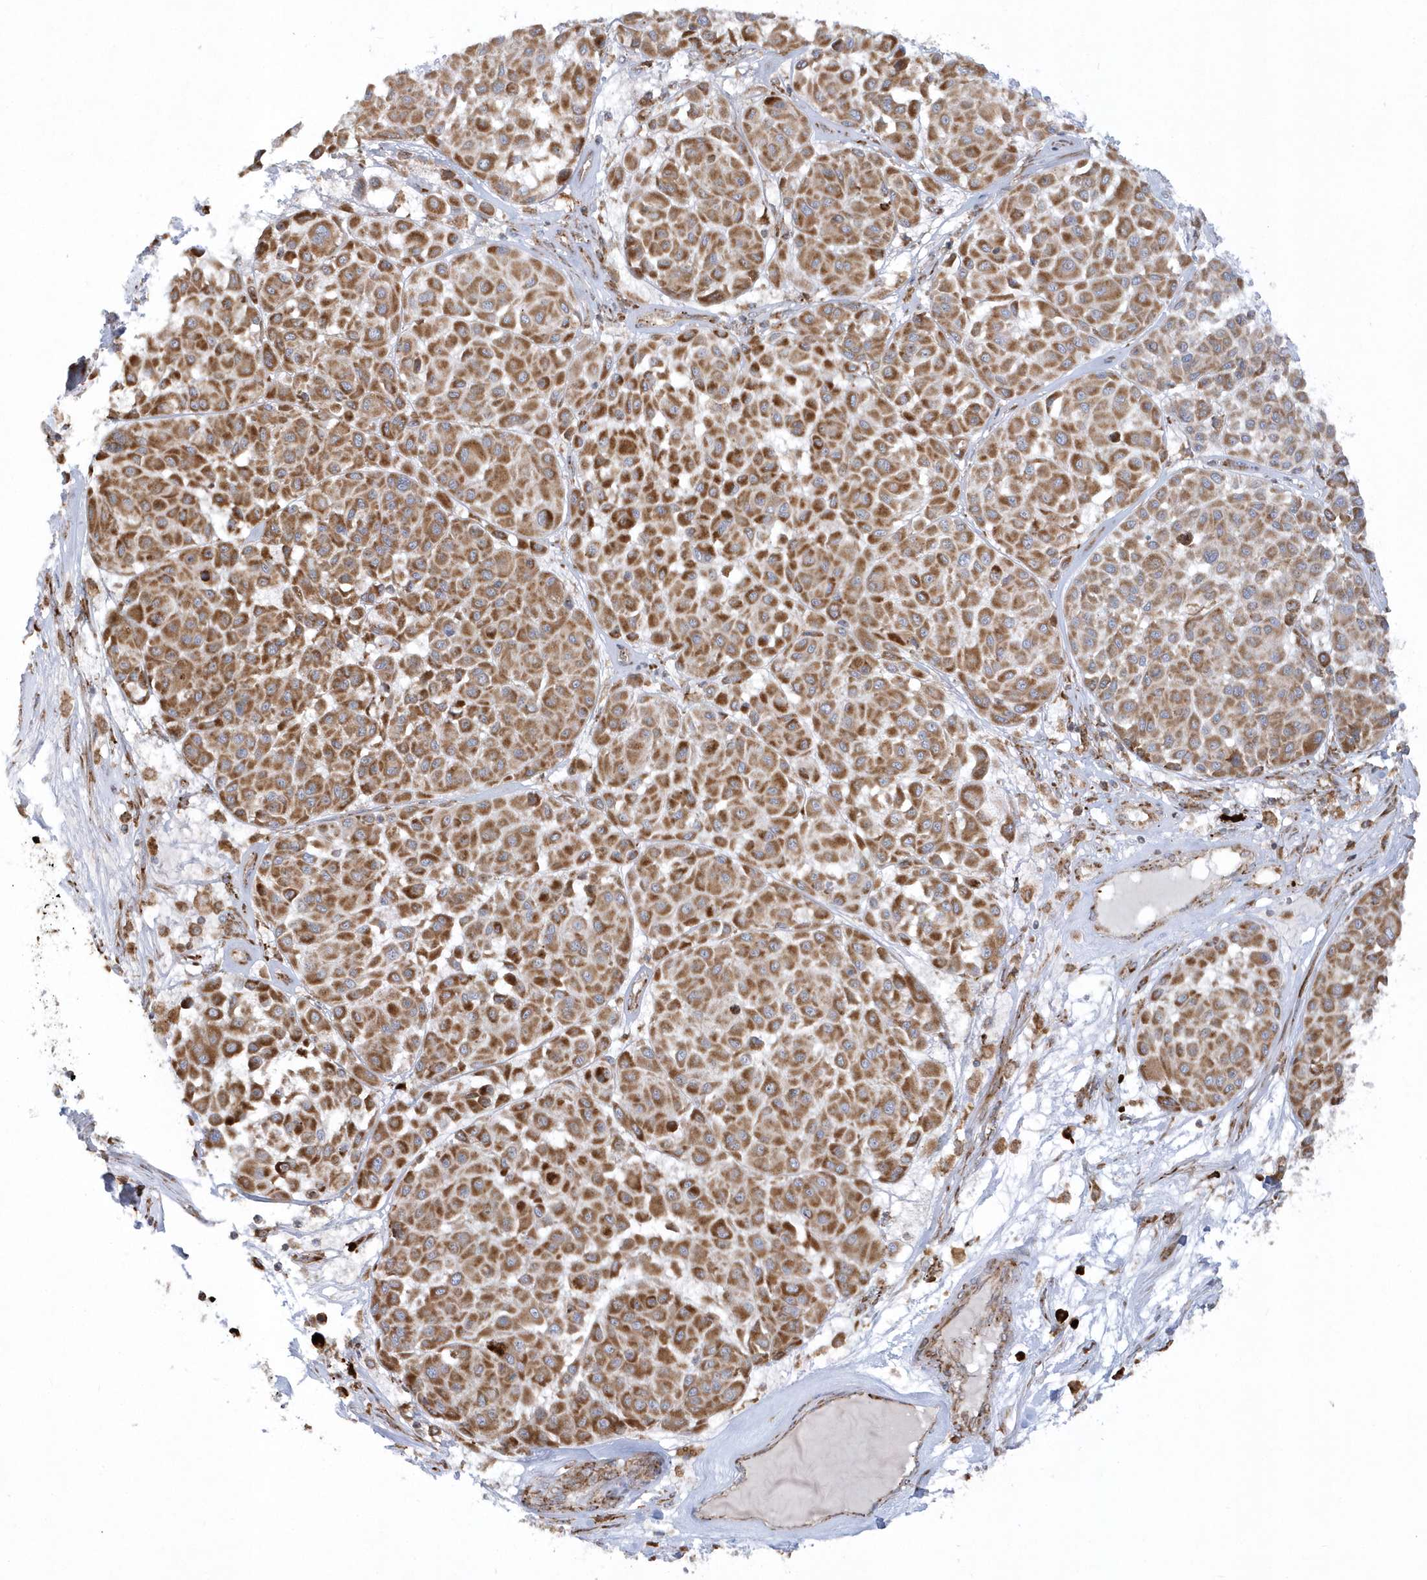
{"staining": {"intensity": "moderate", "quantity": ">75%", "location": "cytoplasmic/membranous"}, "tissue": "melanoma", "cell_type": "Tumor cells", "image_type": "cancer", "snomed": [{"axis": "morphology", "description": "Malignant melanoma, Metastatic site"}, {"axis": "topography", "description": "Soft tissue"}], "caption": "A brown stain shows moderate cytoplasmic/membranous staining of a protein in human melanoma tumor cells. The protein is shown in brown color, while the nuclei are stained blue.", "gene": "SH3BP2", "patient": {"sex": "male", "age": 41}}